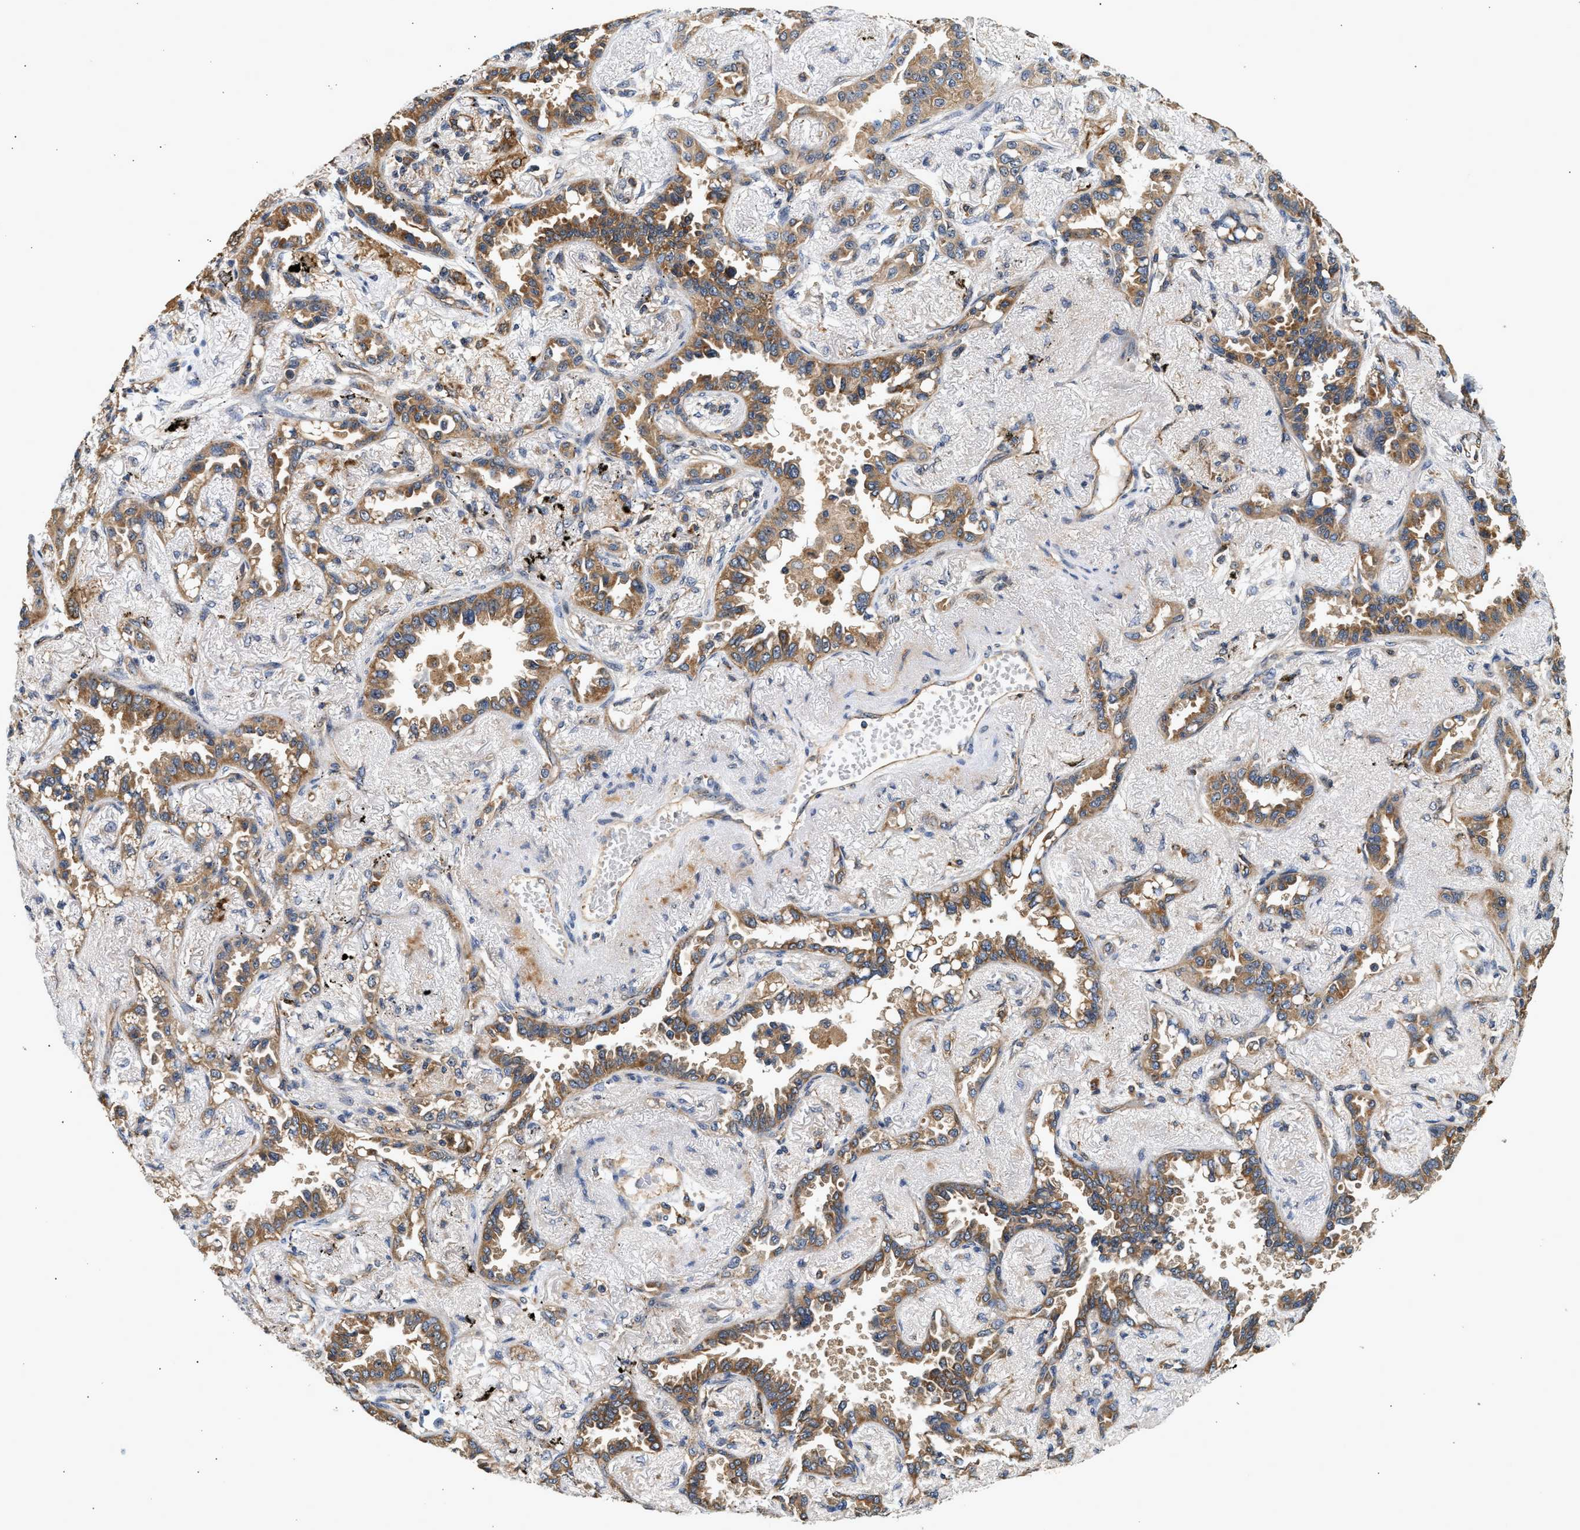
{"staining": {"intensity": "moderate", "quantity": ">75%", "location": "cytoplasmic/membranous"}, "tissue": "lung cancer", "cell_type": "Tumor cells", "image_type": "cancer", "snomed": [{"axis": "morphology", "description": "Adenocarcinoma, NOS"}, {"axis": "topography", "description": "Lung"}], "caption": "Tumor cells reveal moderate cytoplasmic/membranous expression in approximately >75% of cells in lung adenocarcinoma.", "gene": "DUSP14", "patient": {"sex": "male", "age": 59}}